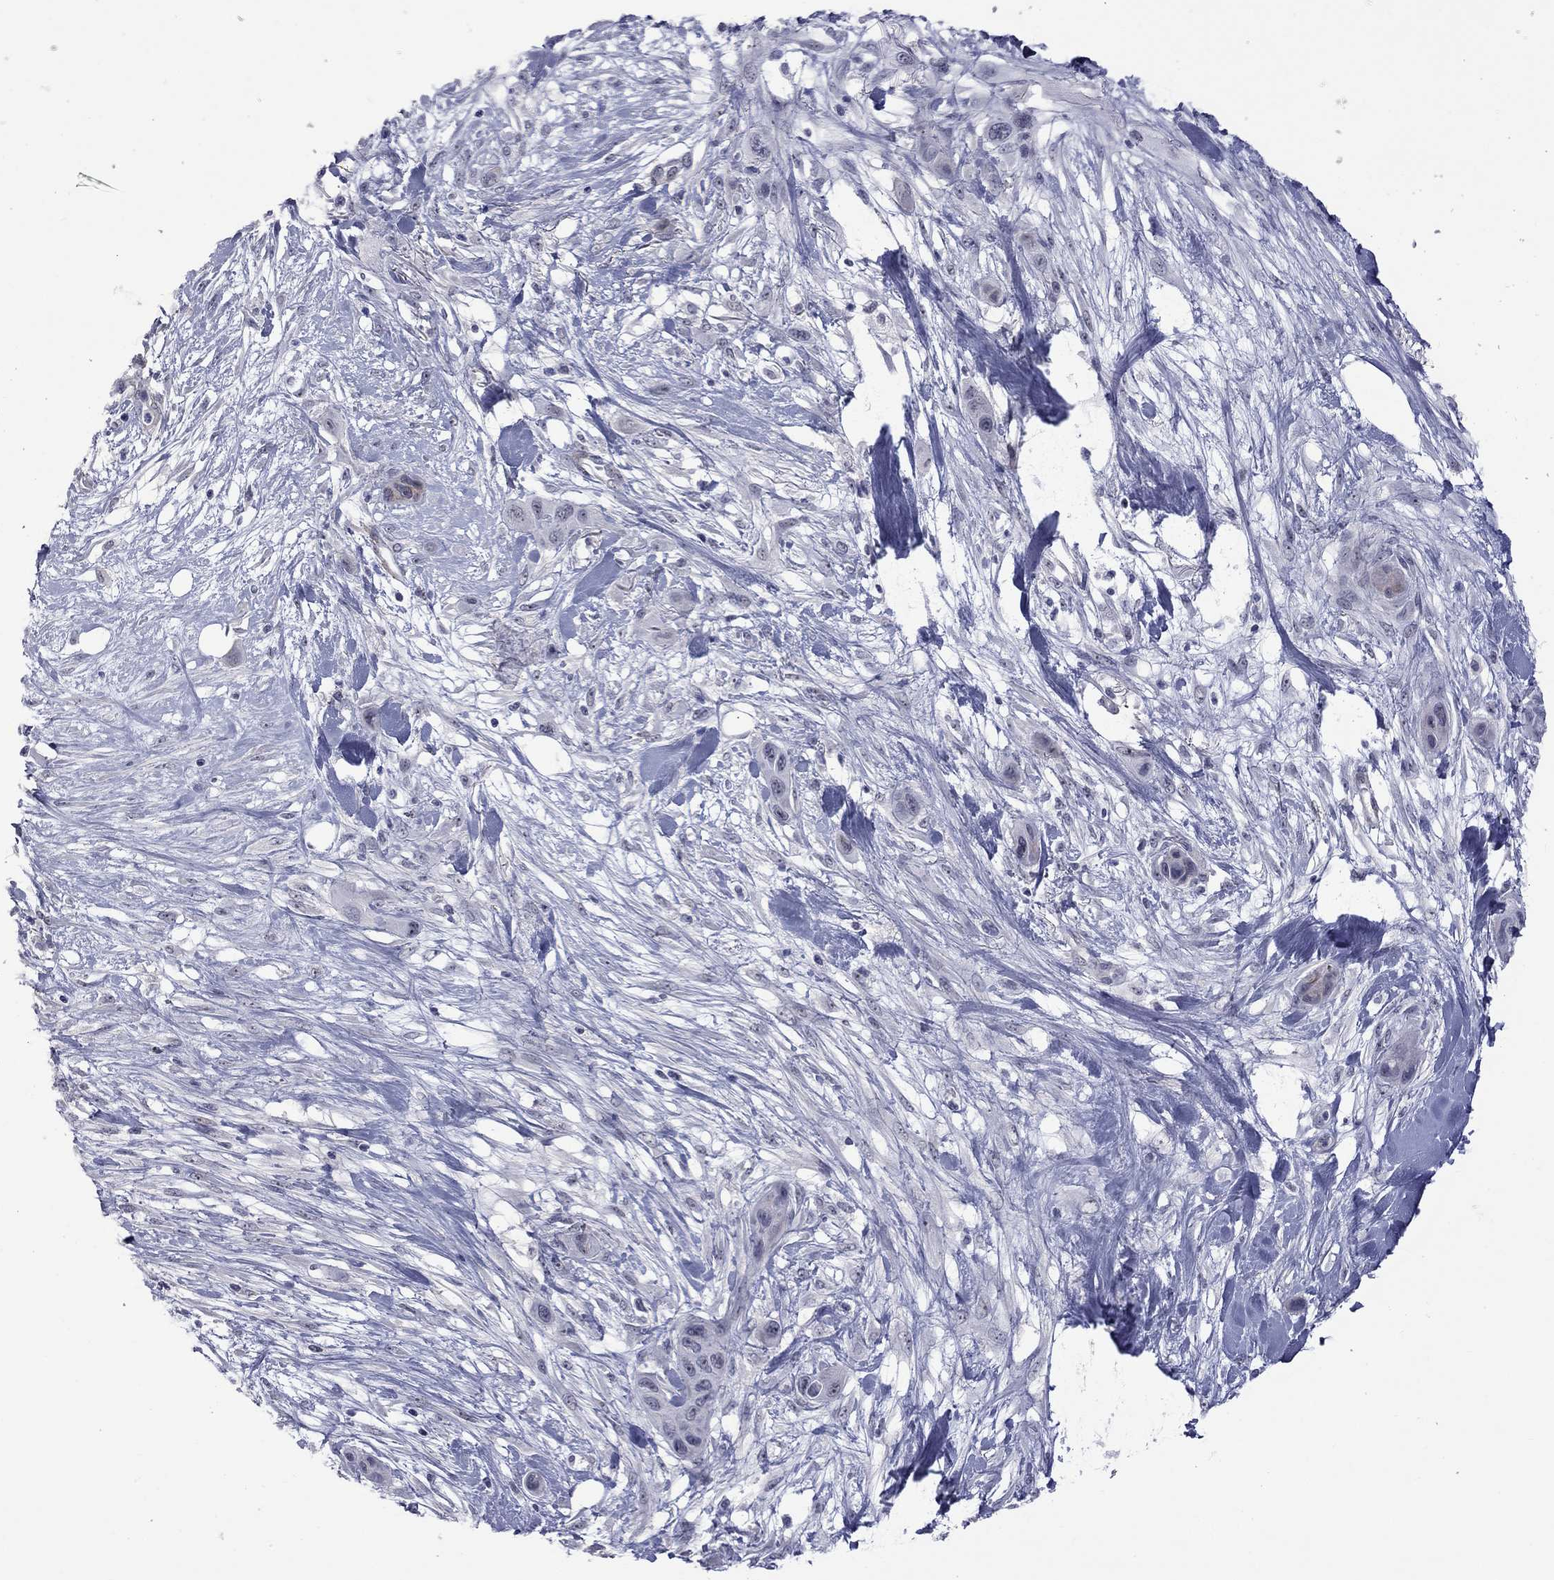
{"staining": {"intensity": "negative", "quantity": "none", "location": "none"}, "tissue": "skin cancer", "cell_type": "Tumor cells", "image_type": "cancer", "snomed": [{"axis": "morphology", "description": "Squamous cell carcinoma, NOS"}, {"axis": "topography", "description": "Skin"}], "caption": "Tumor cells show no significant positivity in skin cancer (squamous cell carcinoma).", "gene": "GSG1L", "patient": {"sex": "male", "age": 79}}